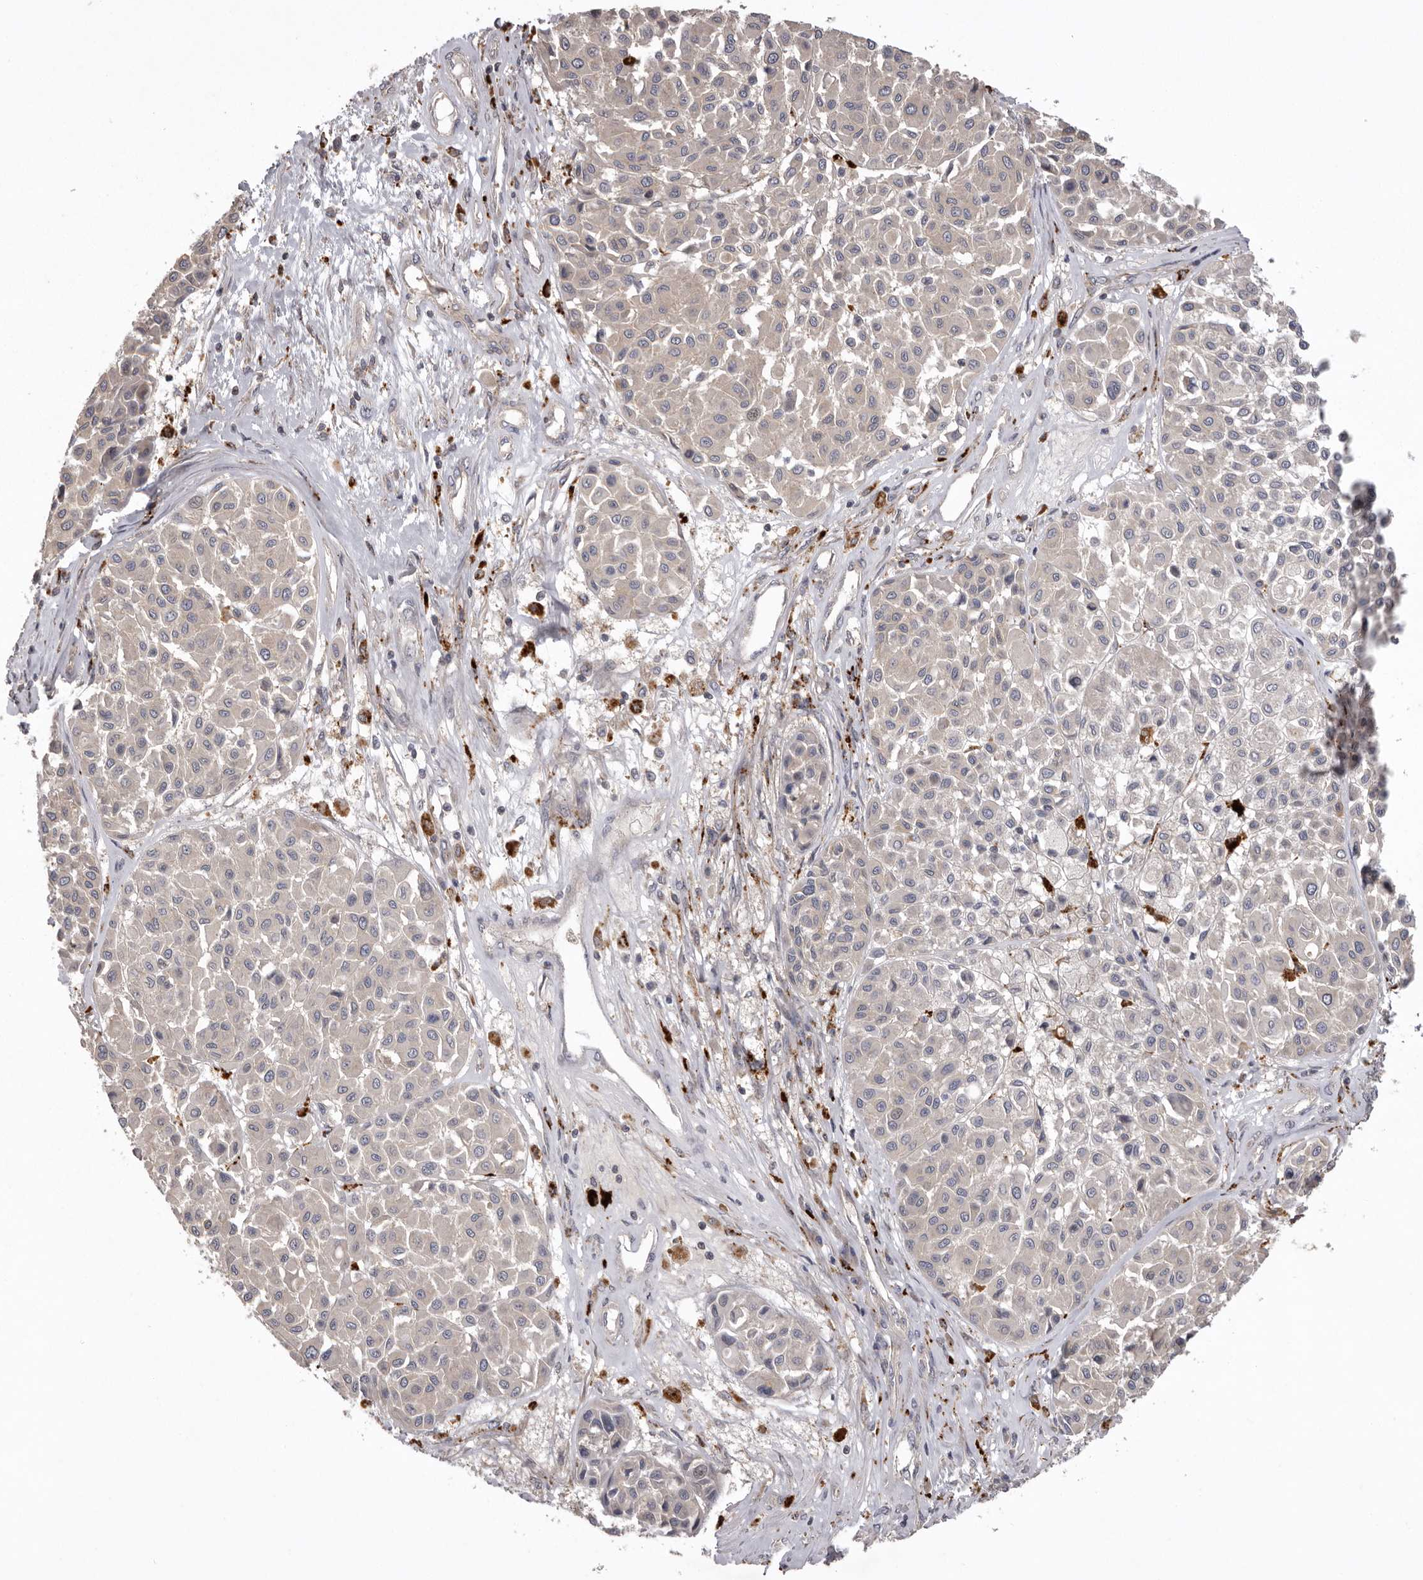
{"staining": {"intensity": "negative", "quantity": "none", "location": "none"}, "tissue": "melanoma", "cell_type": "Tumor cells", "image_type": "cancer", "snomed": [{"axis": "morphology", "description": "Malignant melanoma, Metastatic site"}, {"axis": "topography", "description": "Soft tissue"}], "caption": "IHC photomicrograph of malignant melanoma (metastatic site) stained for a protein (brown), which exhibits no positivity in tumor cells.", "gene": "WDR47", "patient": {"sex": "male", "age": 41}}